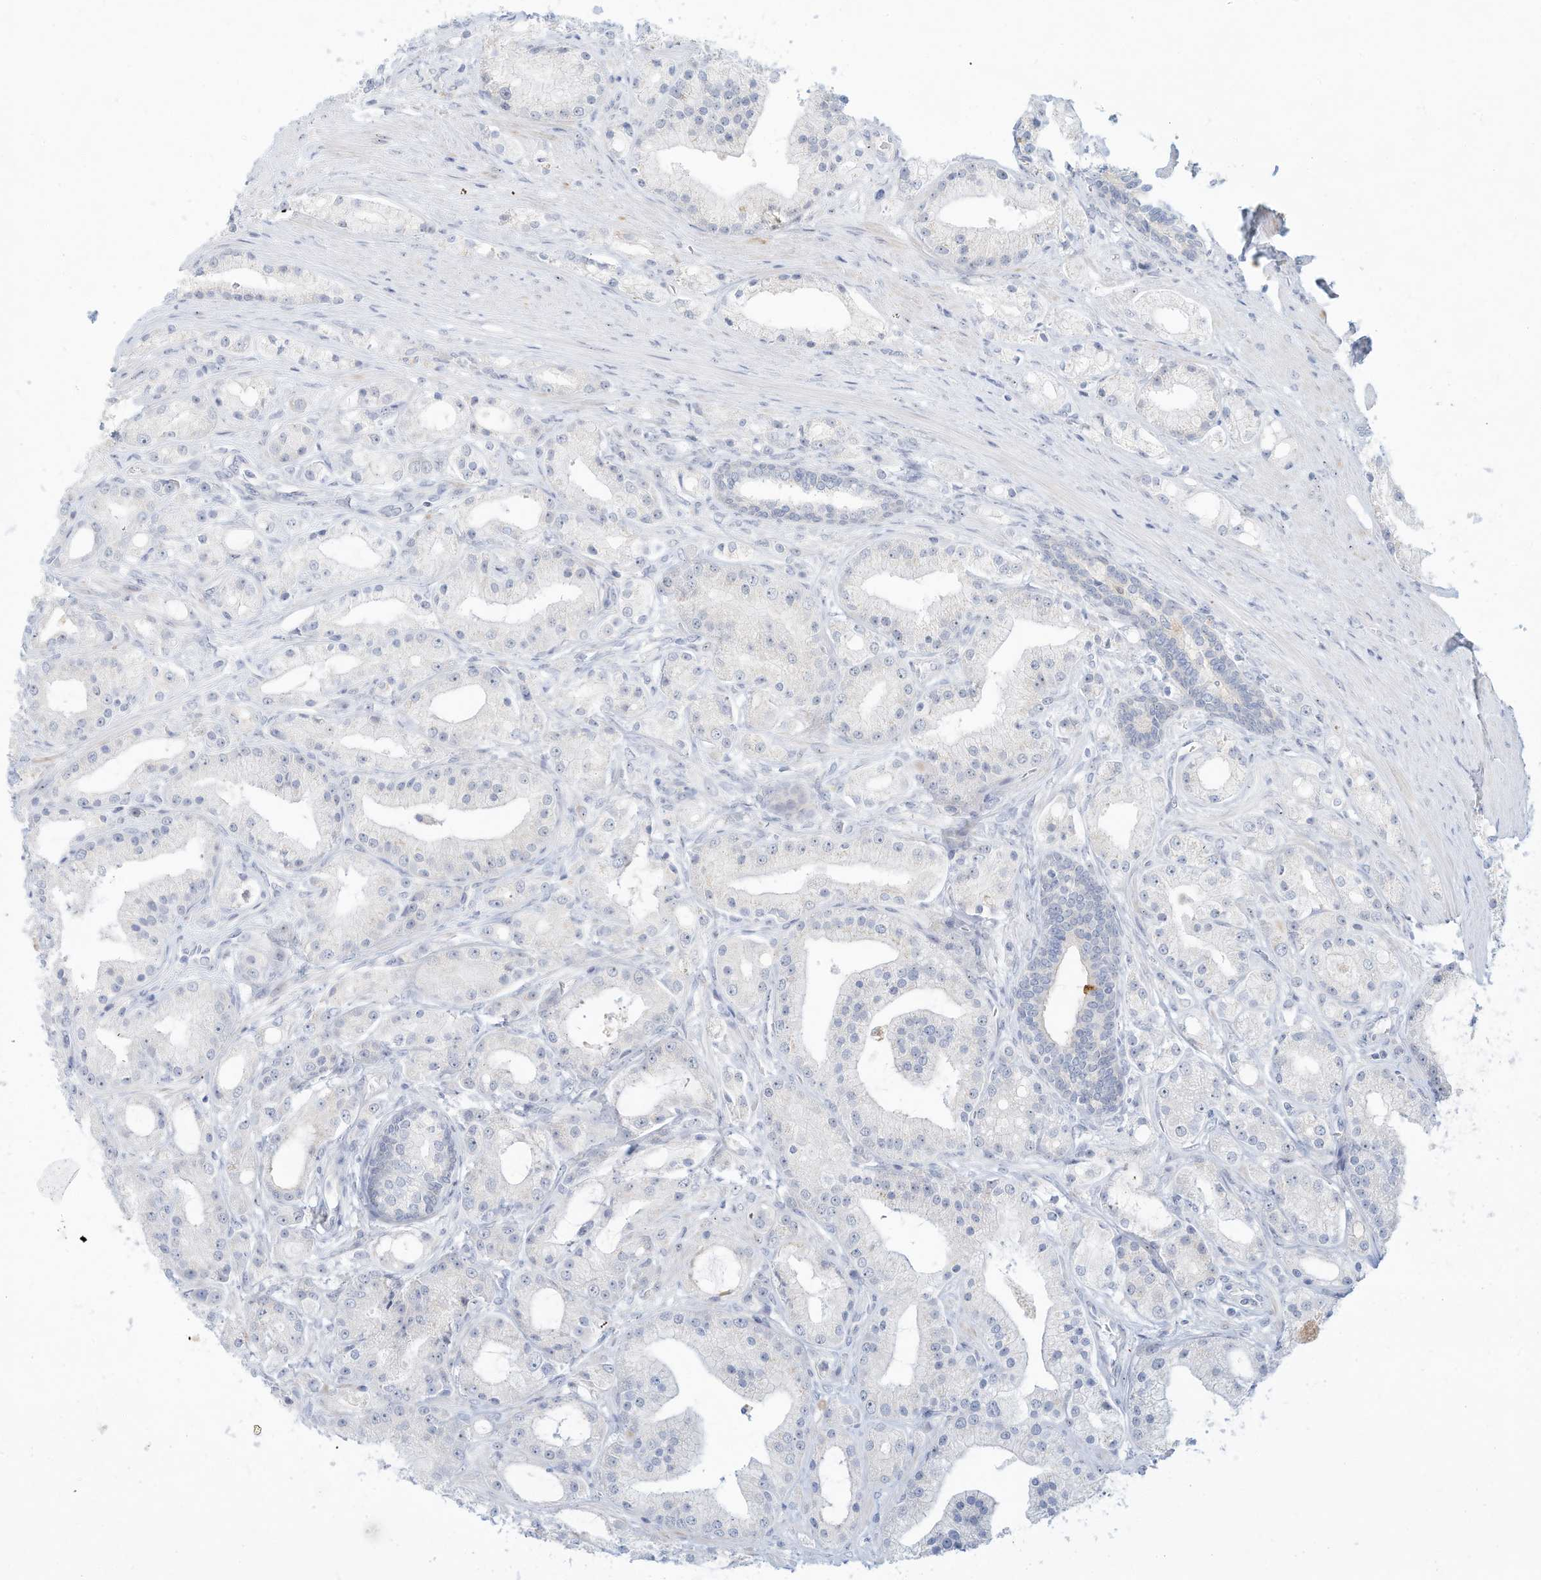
{"staining": {"intensity": "negative", "quantity": "none", "location": "none"}, "tissue": "prostate cancer", "cell_type": "Tumor cells", "image_type": "cancer", "snomed": [{"axis": "morphology", "description": "Adenocarcinoma, Low grade"}, {"axis": "topography", "description": "Prostate"}], "caption": "DAB (3,3'-diaminobenzidine) immunohistochemical staining of human prostate cancer exhibits no significant positivity in tumor cells.", "gene": "PAK6", "patient": {"sex": "male", "age": 67}}